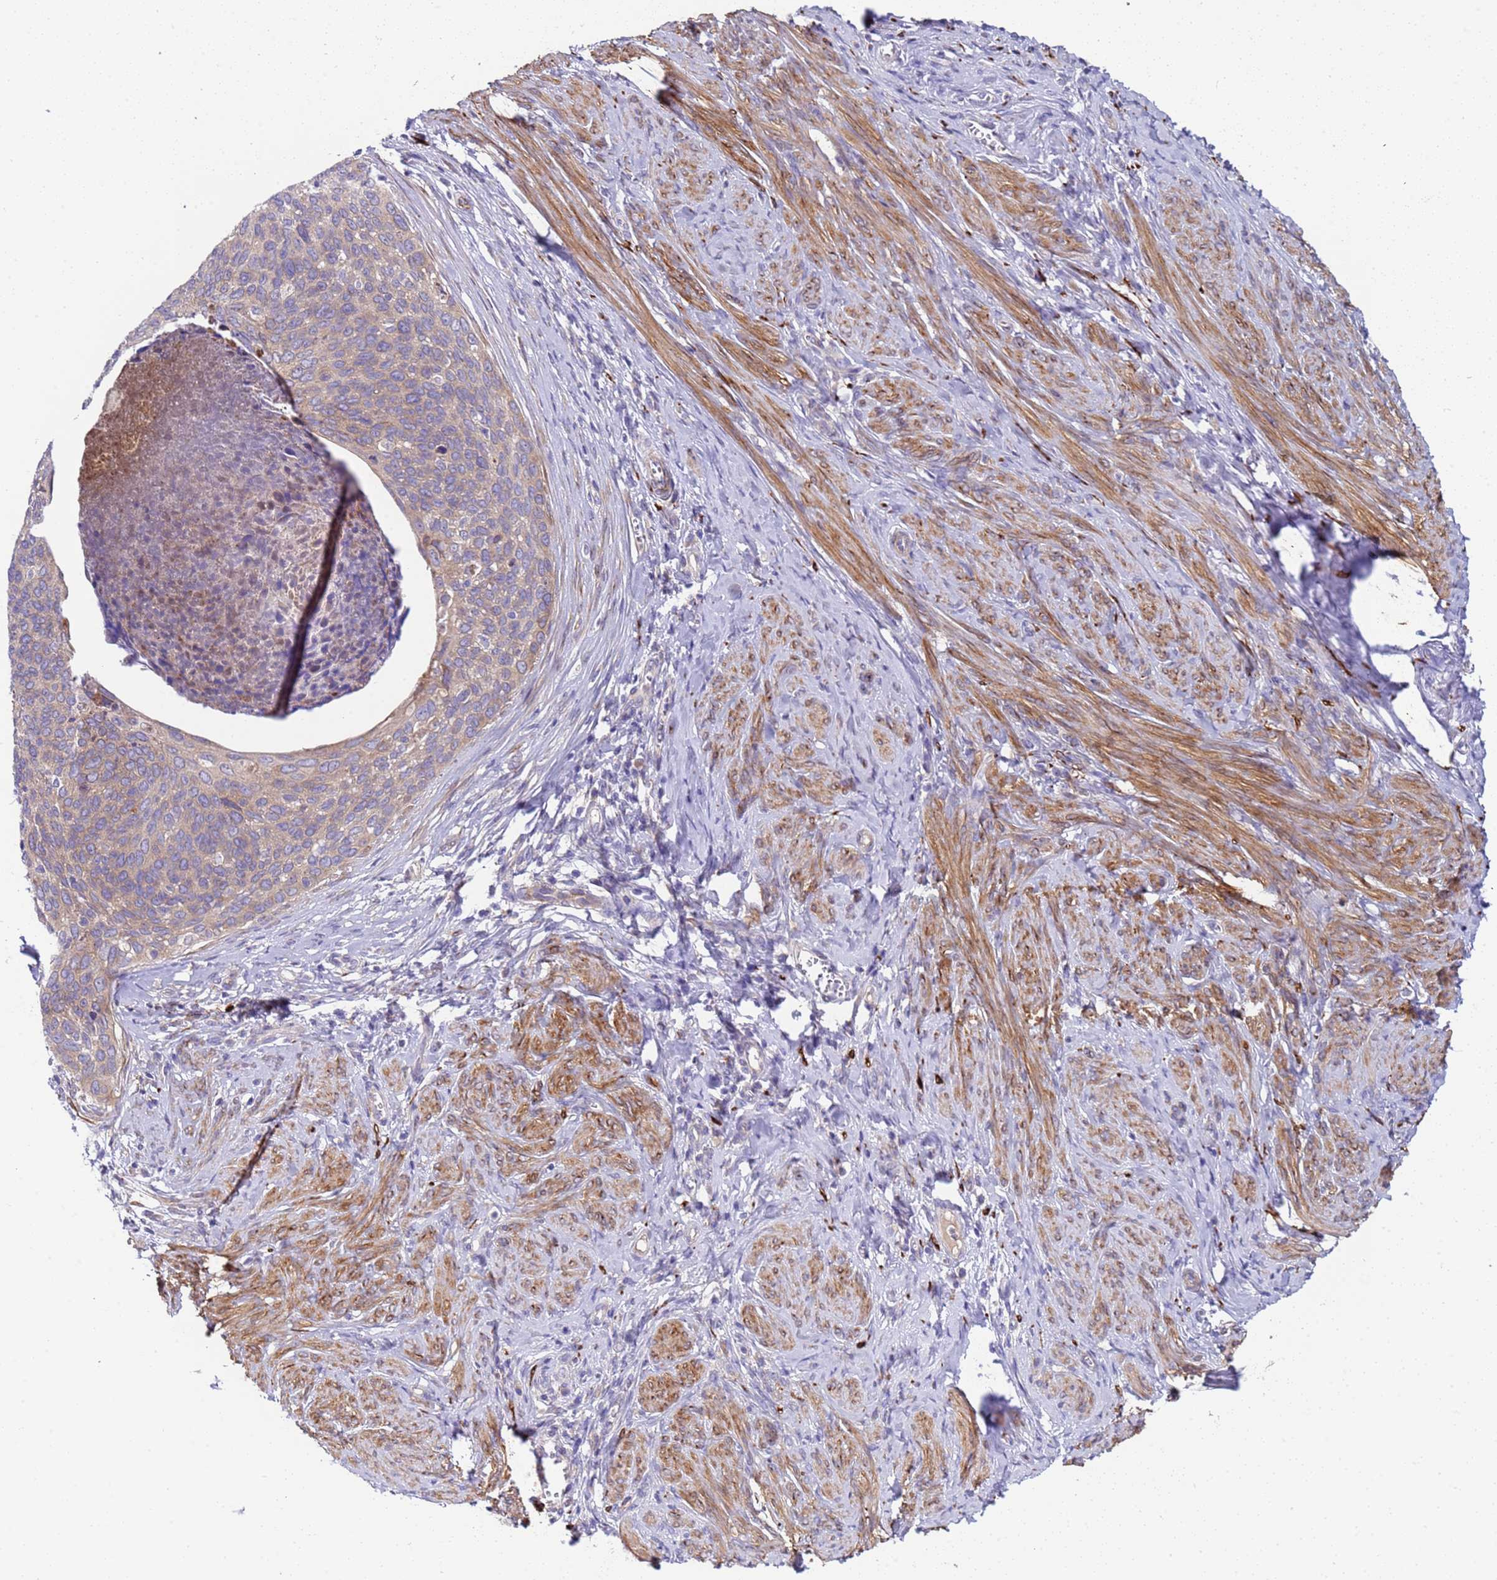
{"staining": {"intensity": "weak", "quantity": "25%-75%", "location": "cytoplasmic/membranous"}, "tissue": "cervical cancer", "cell_type": "Tumor cells", "image_type": "cancer", "snomed": [{"axis": "morphology", "description": "Squamous cell carcinoma, NOS"}, {"axis": "topography", "description": "Cervix"}], "caption": "High-magnification brightfield microscopy of cervical cancer stained with DAB (brown) and counterstained with hematoxylin (blue). tumor cells exhibit weak cytoplasmic/membranous expression is appreciated in approximately25%-75% of cells.", "gene": "PAQR7", "patient": {"sex": "female", "age": 80}}